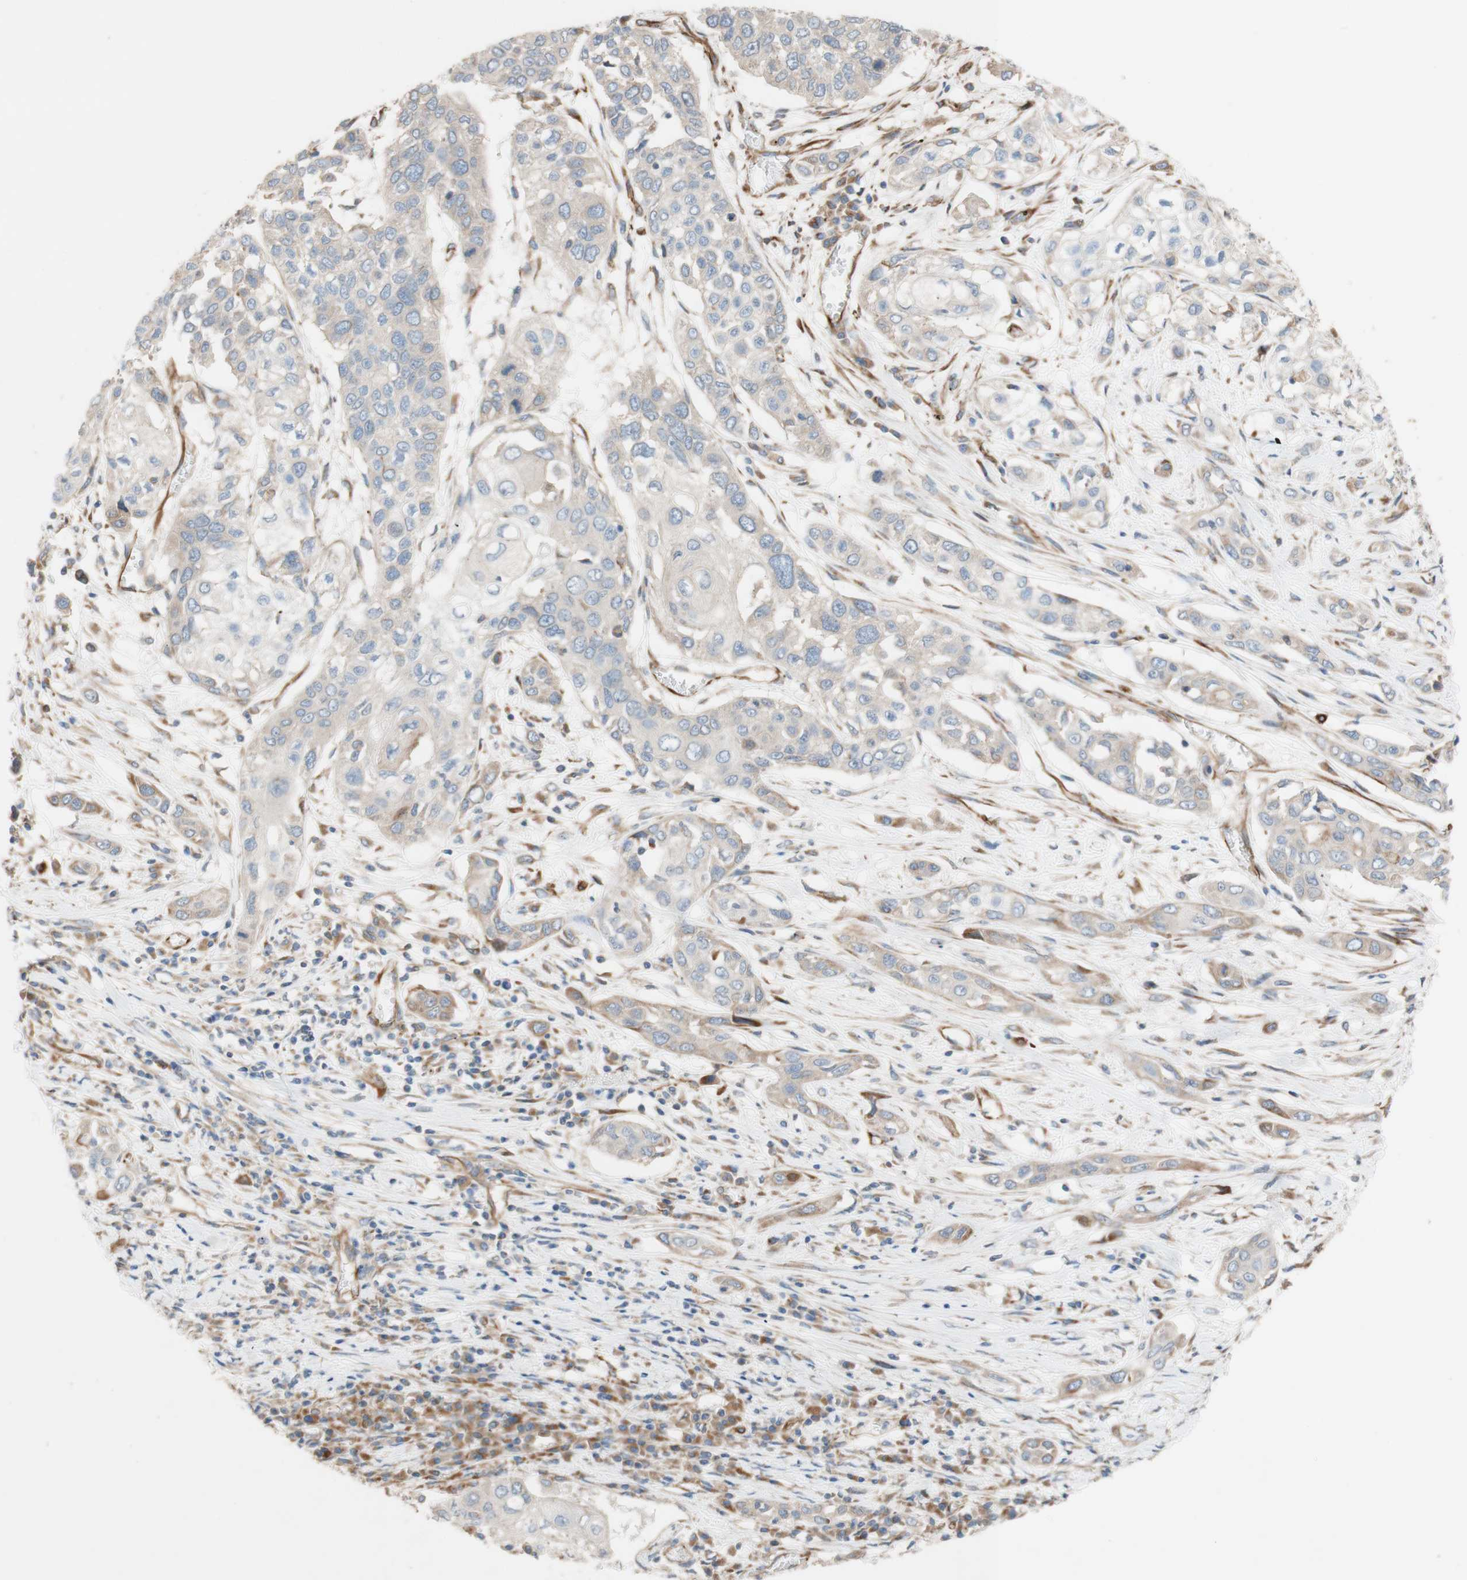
{"staining": {"intensity": "weak", "quantity": ">75%", "location": "cytoplasmic/membranous"}, "tissue": "lung cancer", "cell_type": "Tumor cells", "image_type": "cancer", "snomed": [{"axis": "morphology", "description": "Squamous cell carcinoma, NOS"}, {"axis": "topography", "description": "Lung"}], "caption": "Approximately >75% of tumor cells in lung cancer demonstrate weak cytoplasmic/membranous protein positivity as visualized by brown immunohistochemical staining.", "gene": "C1orf43", "patient": {"sex": "male", "age": 71}}